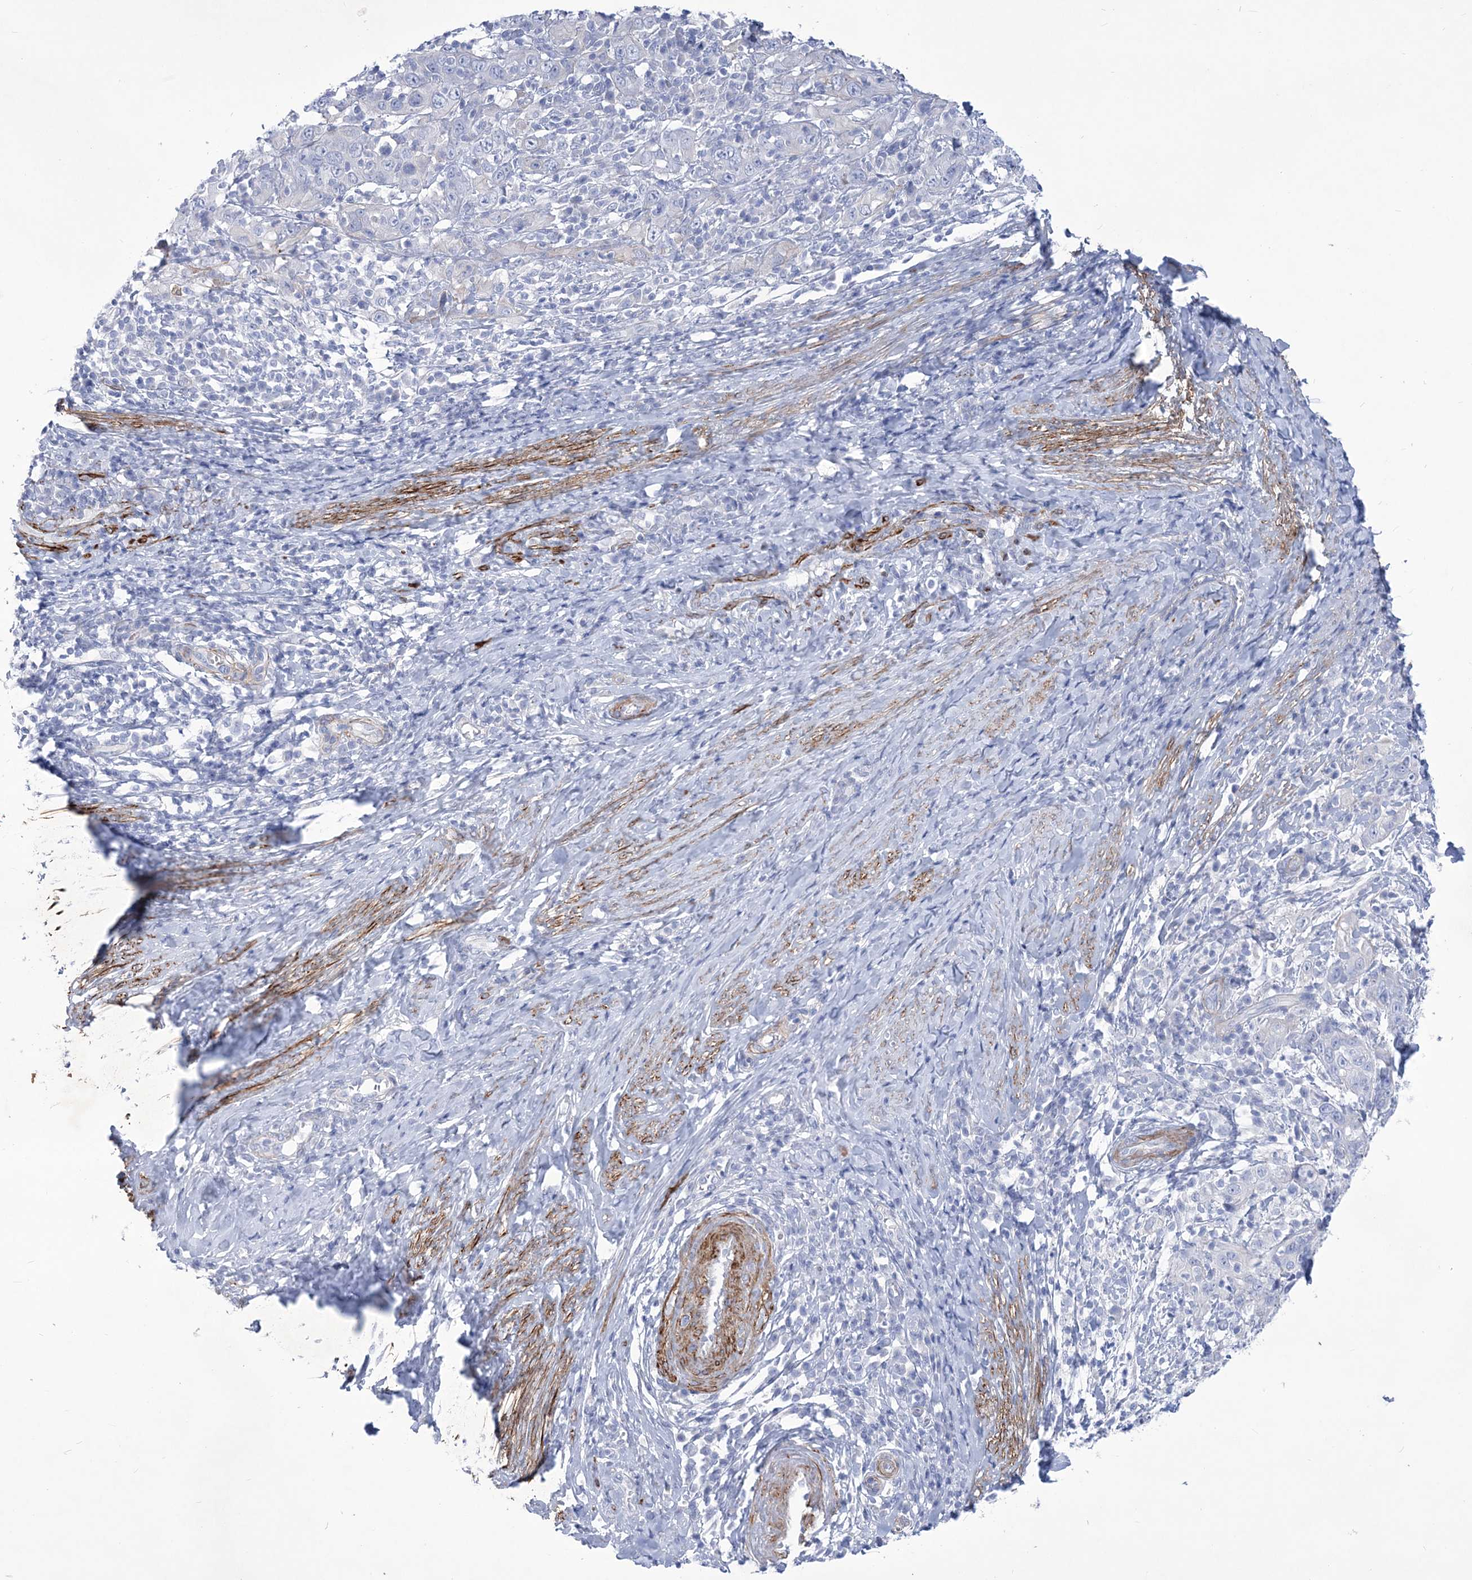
{"staining": {"intensity": "negative", "quantity": "none", "location": "none"}, "tissue": "cervical cancer", "cell_type": "Tumor cells", "image_type": "cancer", "snomed": [{"axis": "morphology", "description": "Squamous cell carcinoma, NOS"}, {"axis": "topography", "description": "Cervix"}], "caption": "Immunohistochemical staining of cervical cancer demonstrates no significant positivity in tumor cells.", "gene": "WDR74", "patient": {"sex": "female", "age": 46}}